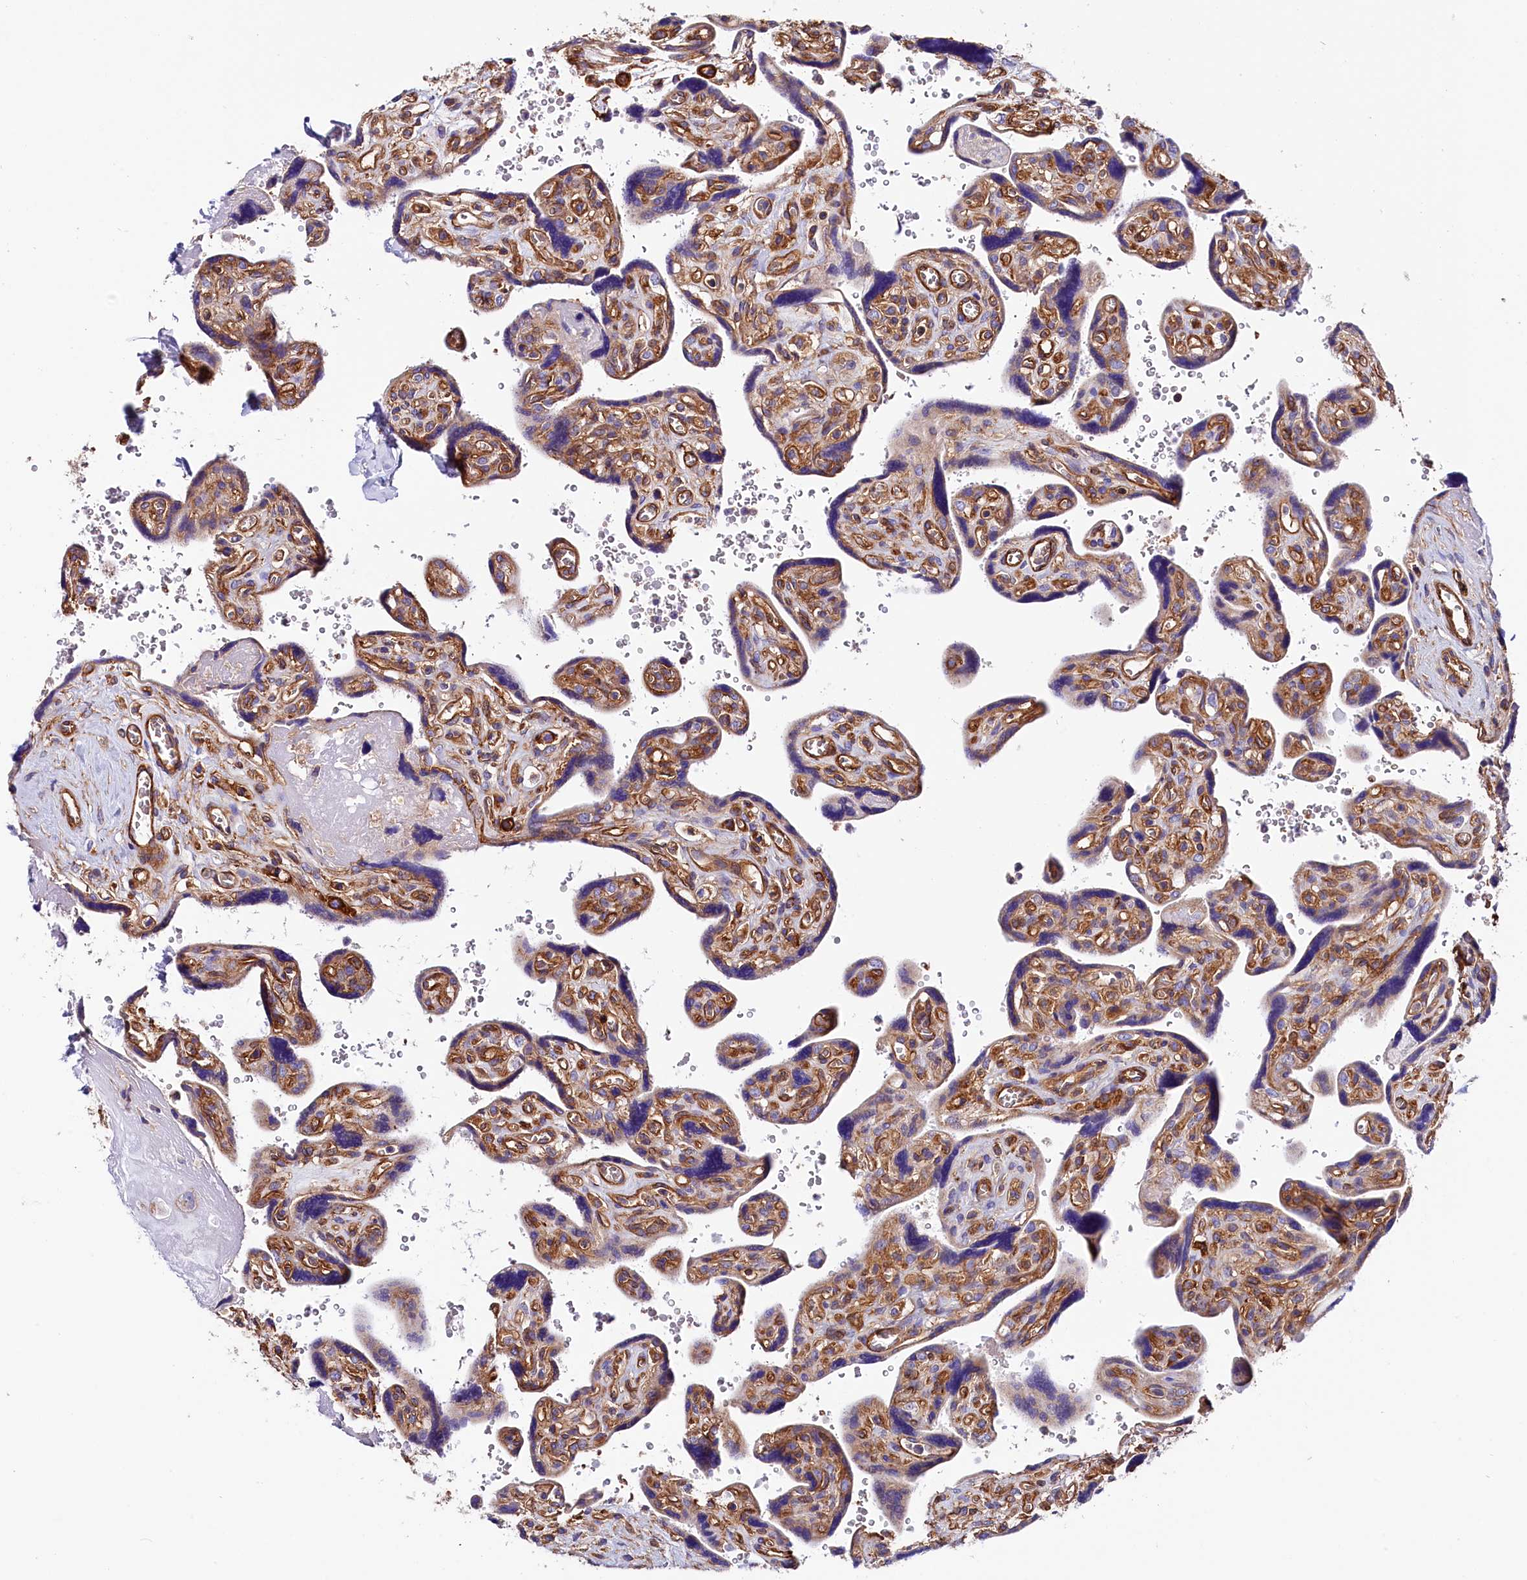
{"staining": {"intensity": "negative", "quantity": "none", "location": "none"}, "tissue": "placenta", "cell_type": "Decidual cells", "image_type": "normal", "snomed": [{"axis": "morphology", "description": "Normal tissue, NOS"}, {"axis": "topography", "description": "Placenta"}], "caption": "Immunohistochemistry histopathology image of unremarkable human placenta stained for a protein (brown), which shows no positivity in decidual cells. The staining is performed using DAB brown chromogen with nuclei counter-stained in using hematoxylin.", "gene": "ATP2B4", "patient": {"sex": "female", "age": 39}}